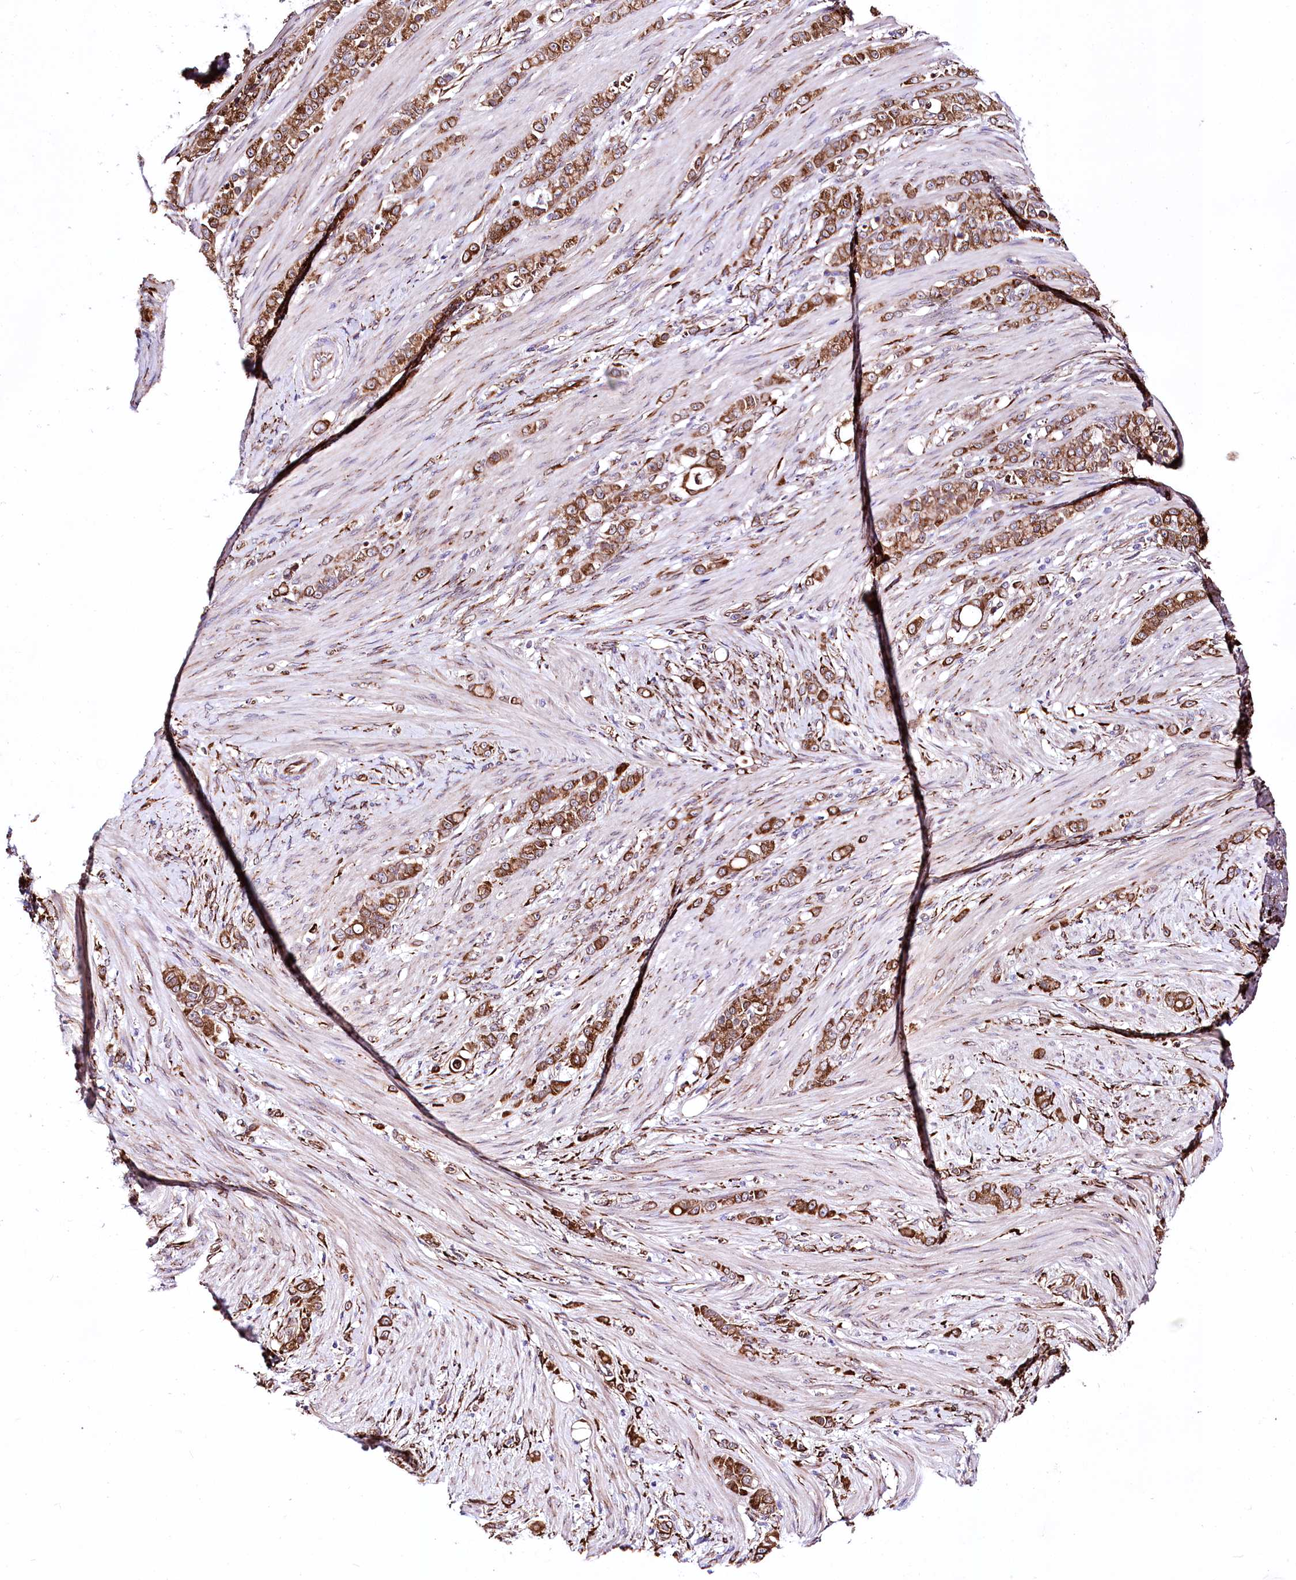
{"staining": {"intensity": "moderate", "quantity": ">75%", "location": "cytoplasmic/membranous"}, "tissue": "stomach cancer", "cell_type": "Tumor cells", "image_type": "cancer", "snomed": [{"axis": "morphology", "description": "Adenocarcinoma, NOS"}, {"axis": "topography", "description": "Stomach"}], "caption": "Human stomach cancer (adenocarcinoma) stained with a brown dye shows moderate cytoplasmic/membranous positive expression in about >75% of tumor cells.", "gene": "WWC1", "patient": {"sex": "female", "age": 79}}